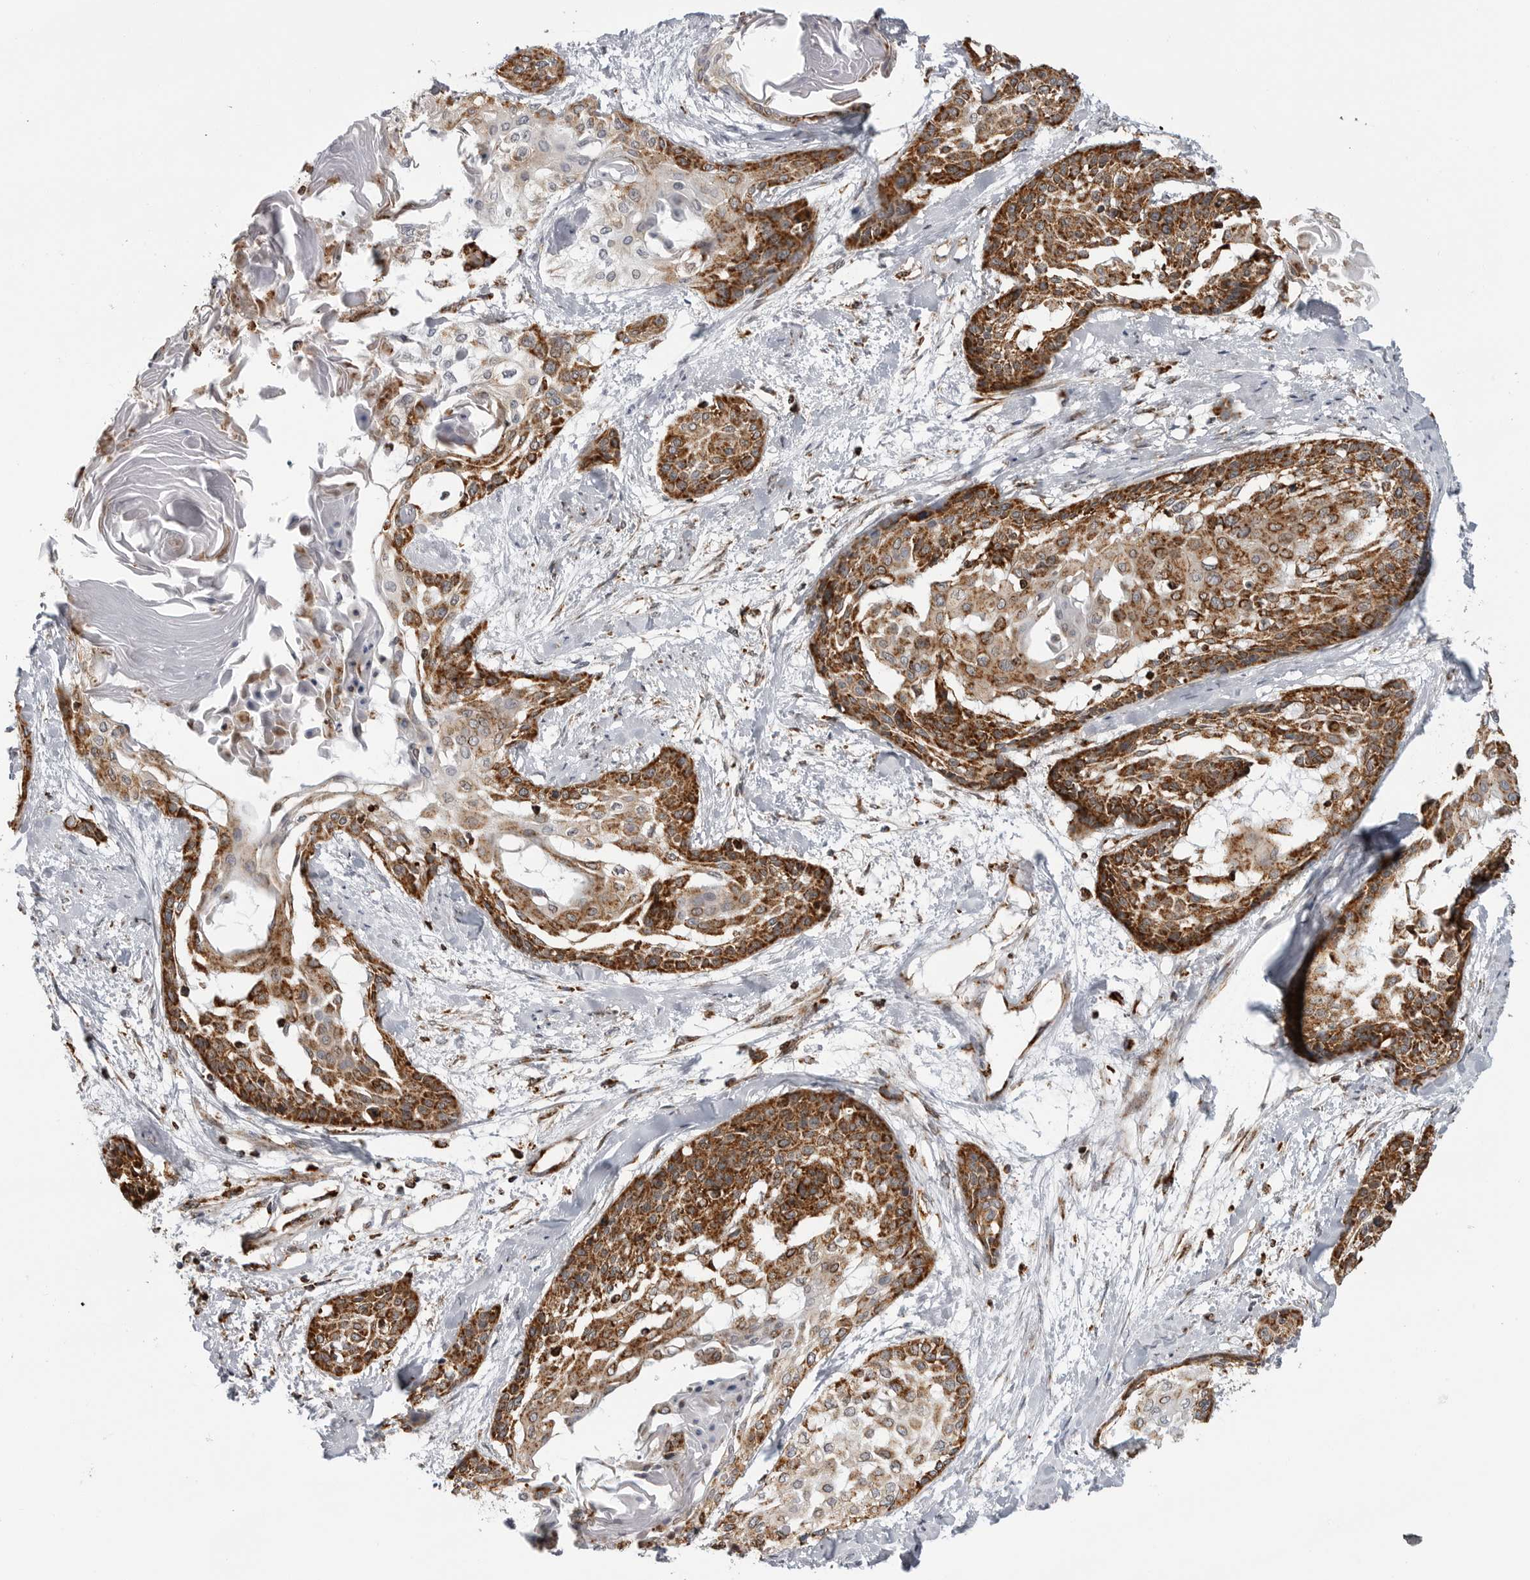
{"staining": {"intensity": "strong", "quantity": ">75%", "location": "cytoplasmic/membranous"}, "tissue": "cervical cancer", "cell_type": "Tumor cells", "image_type": "cancer", "snomed": [{"axis": "morphology", "description": "Squamous cell carcinoma, NOS"}, {"axis": "topography", "description": "Cervix"}], "caption": "Tumor cells exhibit high levels of strong cytoplasmic/membranous positivity in approximately >75% of cells in cervical squamous cell carcinoma. The protein is stained brown, and the nuclei are stained in blue (DAB IHC with brightfield microscopy, high magnification).", "gene": "COX5A", "patient": {"sex": "female", "age": 57}}